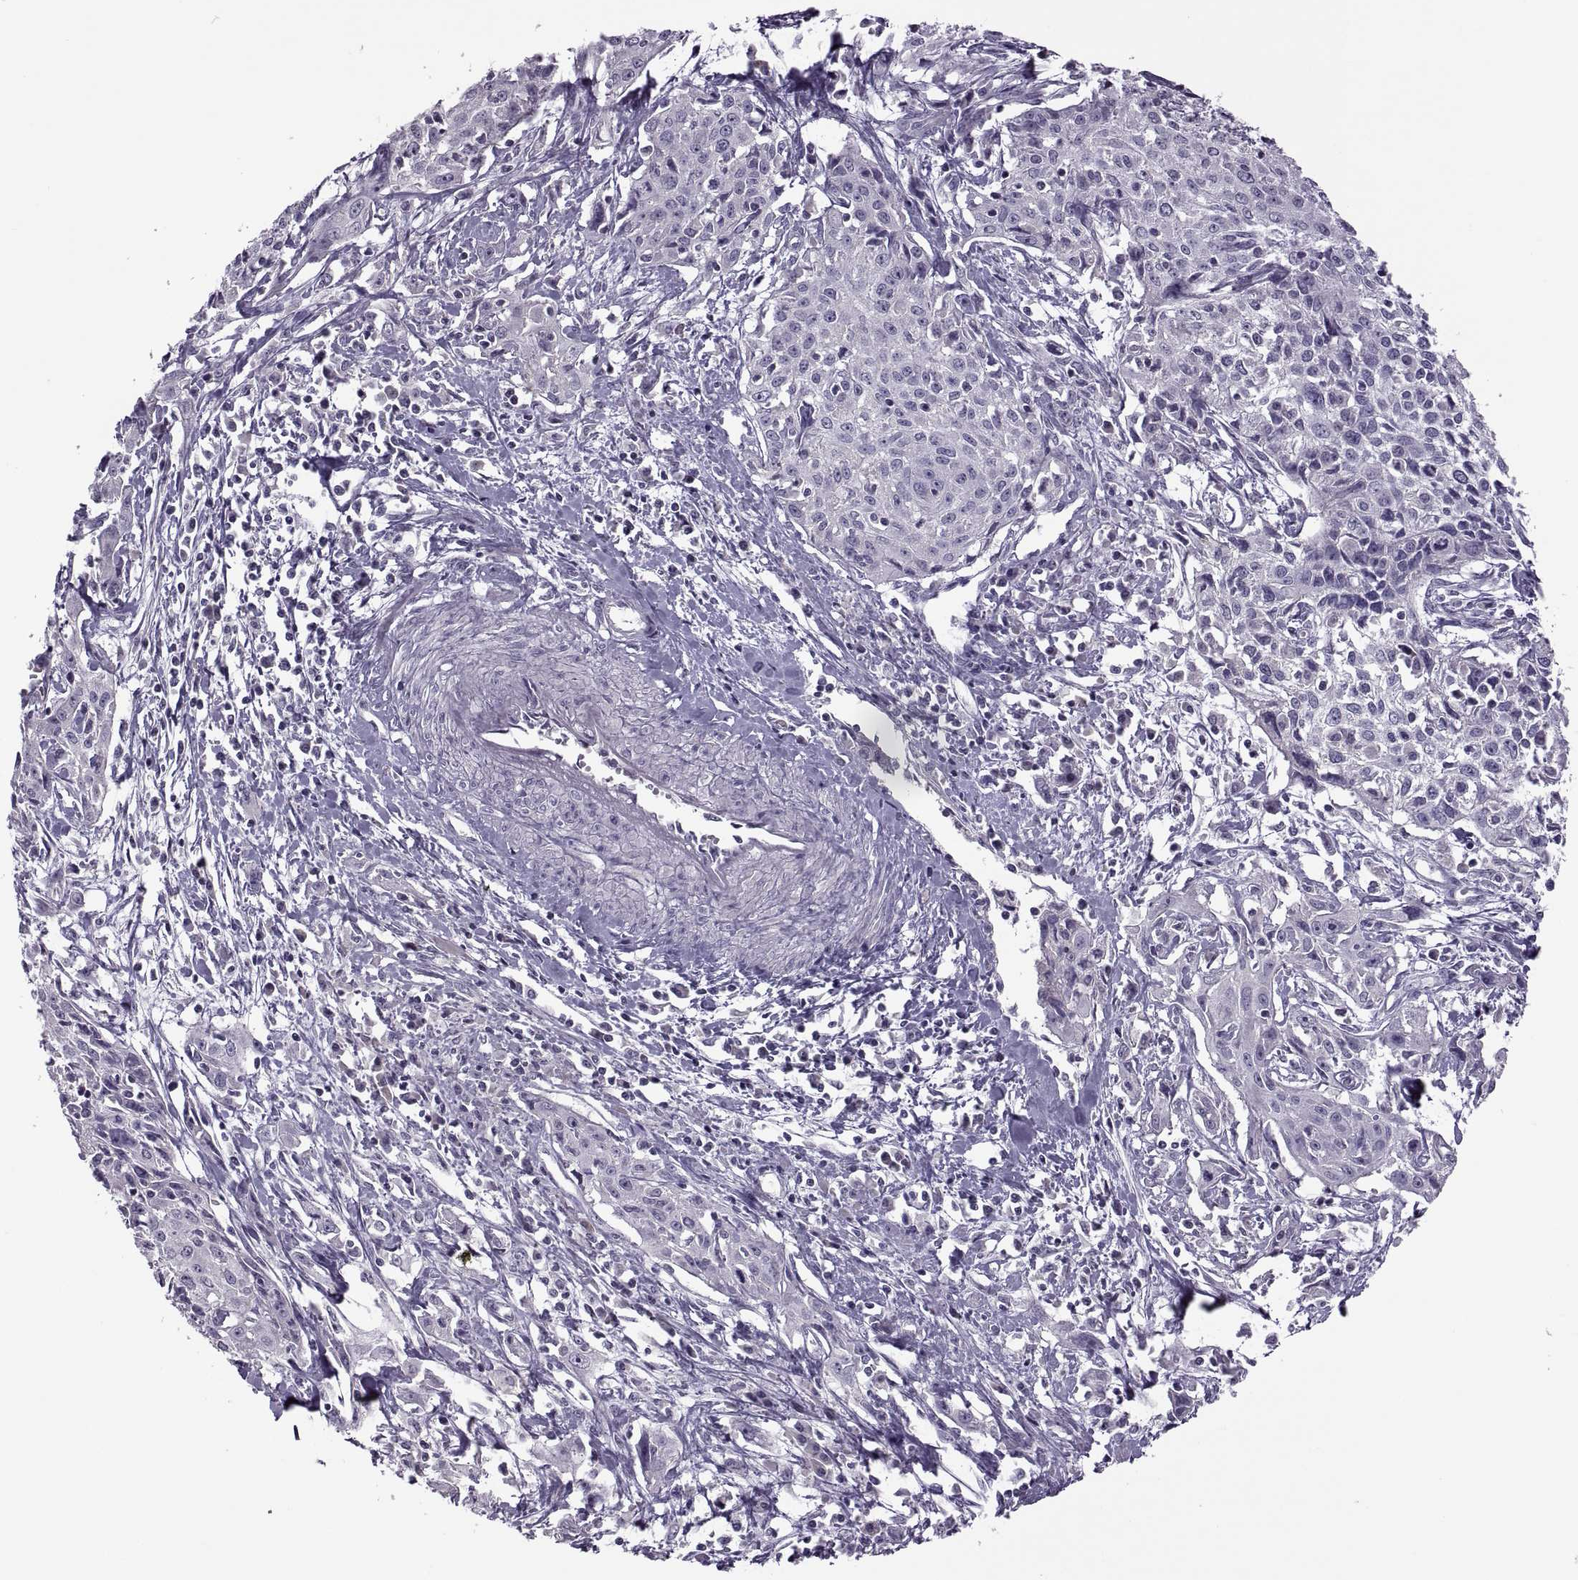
{"staining": {"intensity": "negative", "quantity": "none", "location": "none"}, "tissue": "cervical cancer", "cell_type": "Tumor cells", "image_type": "cancer", "snomed": [{"axis": "morphology", "description": "Squamous cell carcinoma, NOS"}, {"axis": "topography", "description": "Cervix"}], "caption": "Tumor cells are negative for protein expression in human cervical cancer.", "gene": "RSPH6A", "patient": {"sex": "female", "age": 38}}